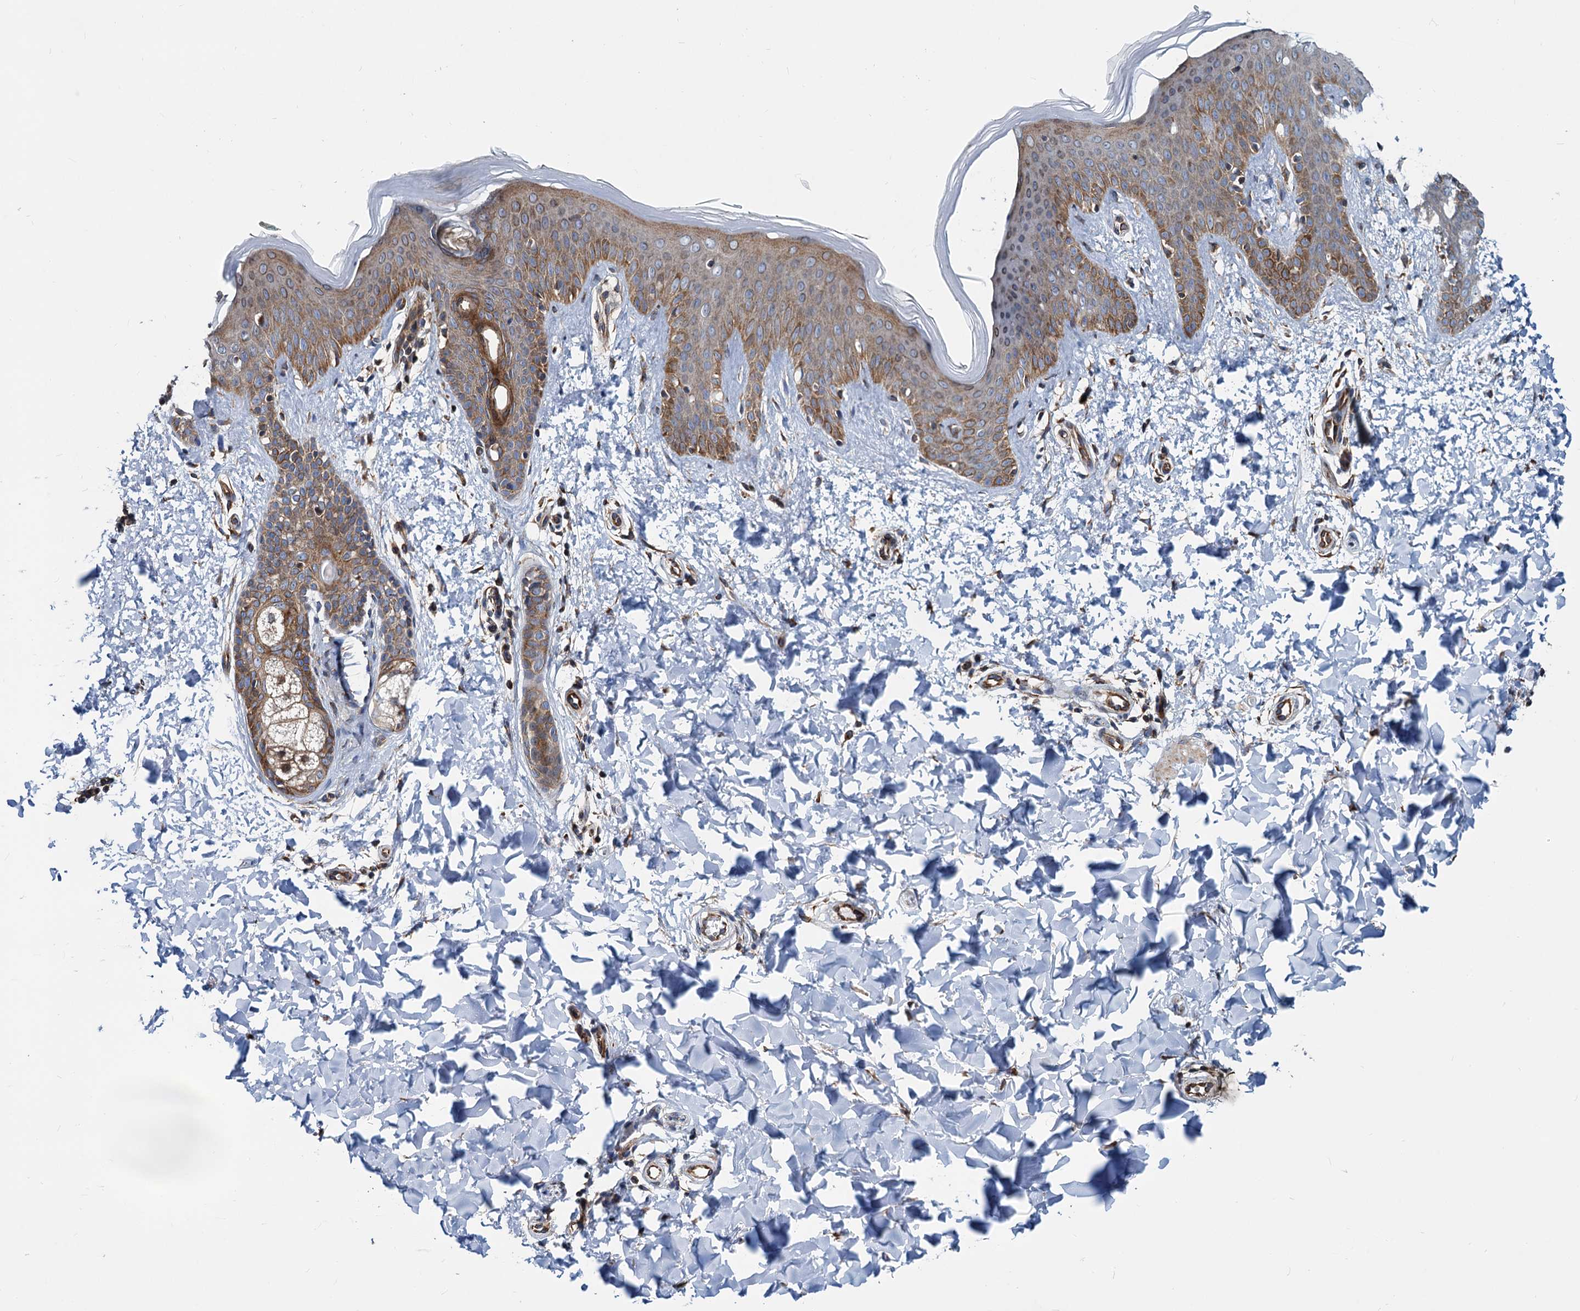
{"staining": {"intensity": "moderate", "quantity": ">75%", "location": "cytoplasmic/membranous"}, "tissue": "skin", "cell_type": "Fibroblasts", "image_type": "normal", "snomed": [{"axis": "morphology", "description": "Normal tissue, NOS"}, {"axis": "topography", "description": "Skin"}], "caption": "Immunohistochemistry (IHC) (DAB) staining of unremarkable skin demonstrates moderate cytoplasmic/membranous protein expression in approximately >75% of fibroblasts. Using DAB (3,3'-diaminobenzidine) (brown) and hematoxylin (blue) stains, captured at high magnification using brightfield microscopy.", "gene": "PSEN1", "patient": {"sex": "male", "age": 36}}